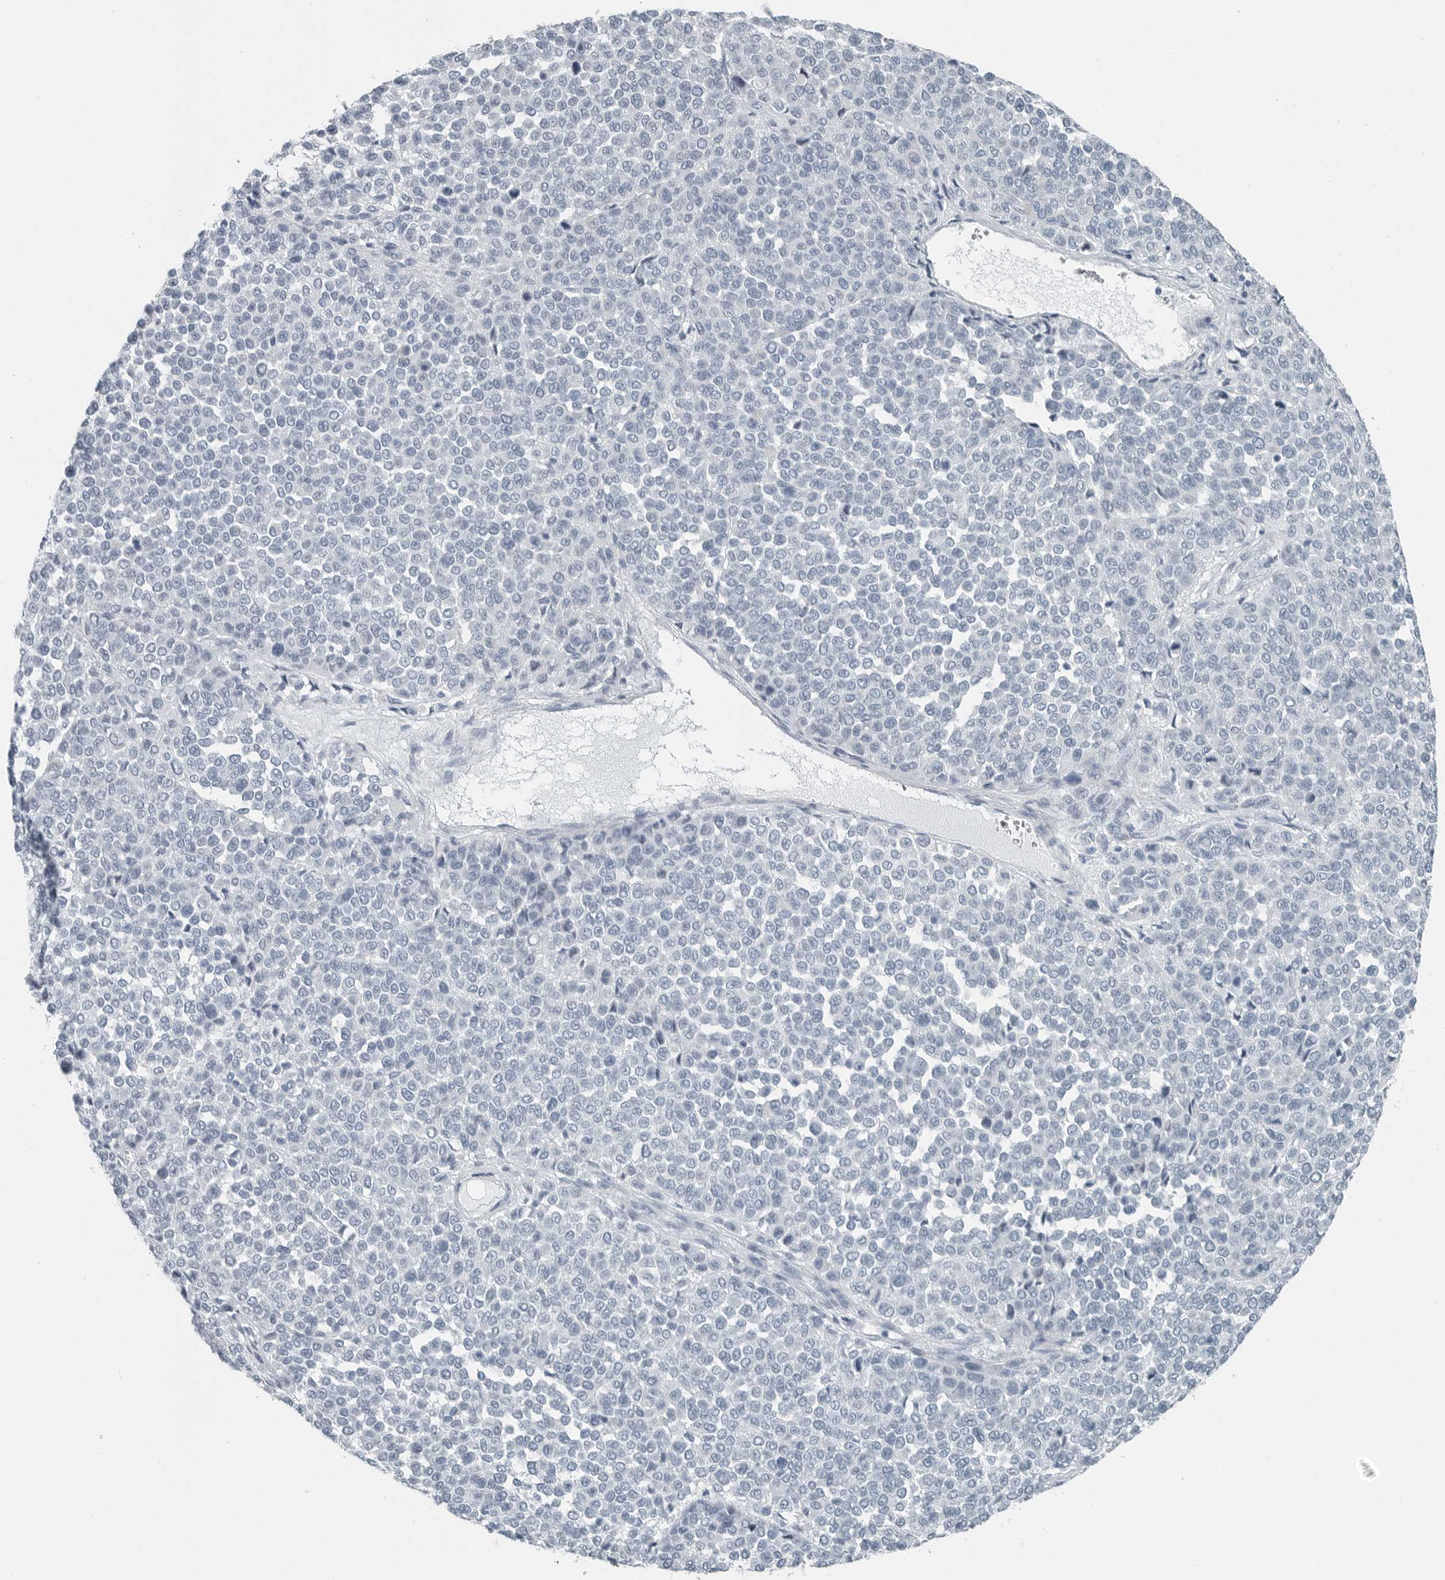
{"staining": {"intensity": "negative", "quantity": "none", "location": "none"}, "tissue": "melanoma", "cell_type": "Tumor cells", "image_type": "cancer", "snomed": [{"axis": "morphology", "description": "Malignant melanoma, Metastatic site"}, {"axis": "topography", "description": "Pancreas"}], "caption": "IHC photomicrograph of neoplastic tissue: malignant melanoma (metastatic site) stained with DAB displays no significant protein positivity in tumor cells.", "gene": "ZPBP2", "patient": {"sex": "female", "age": 30}}